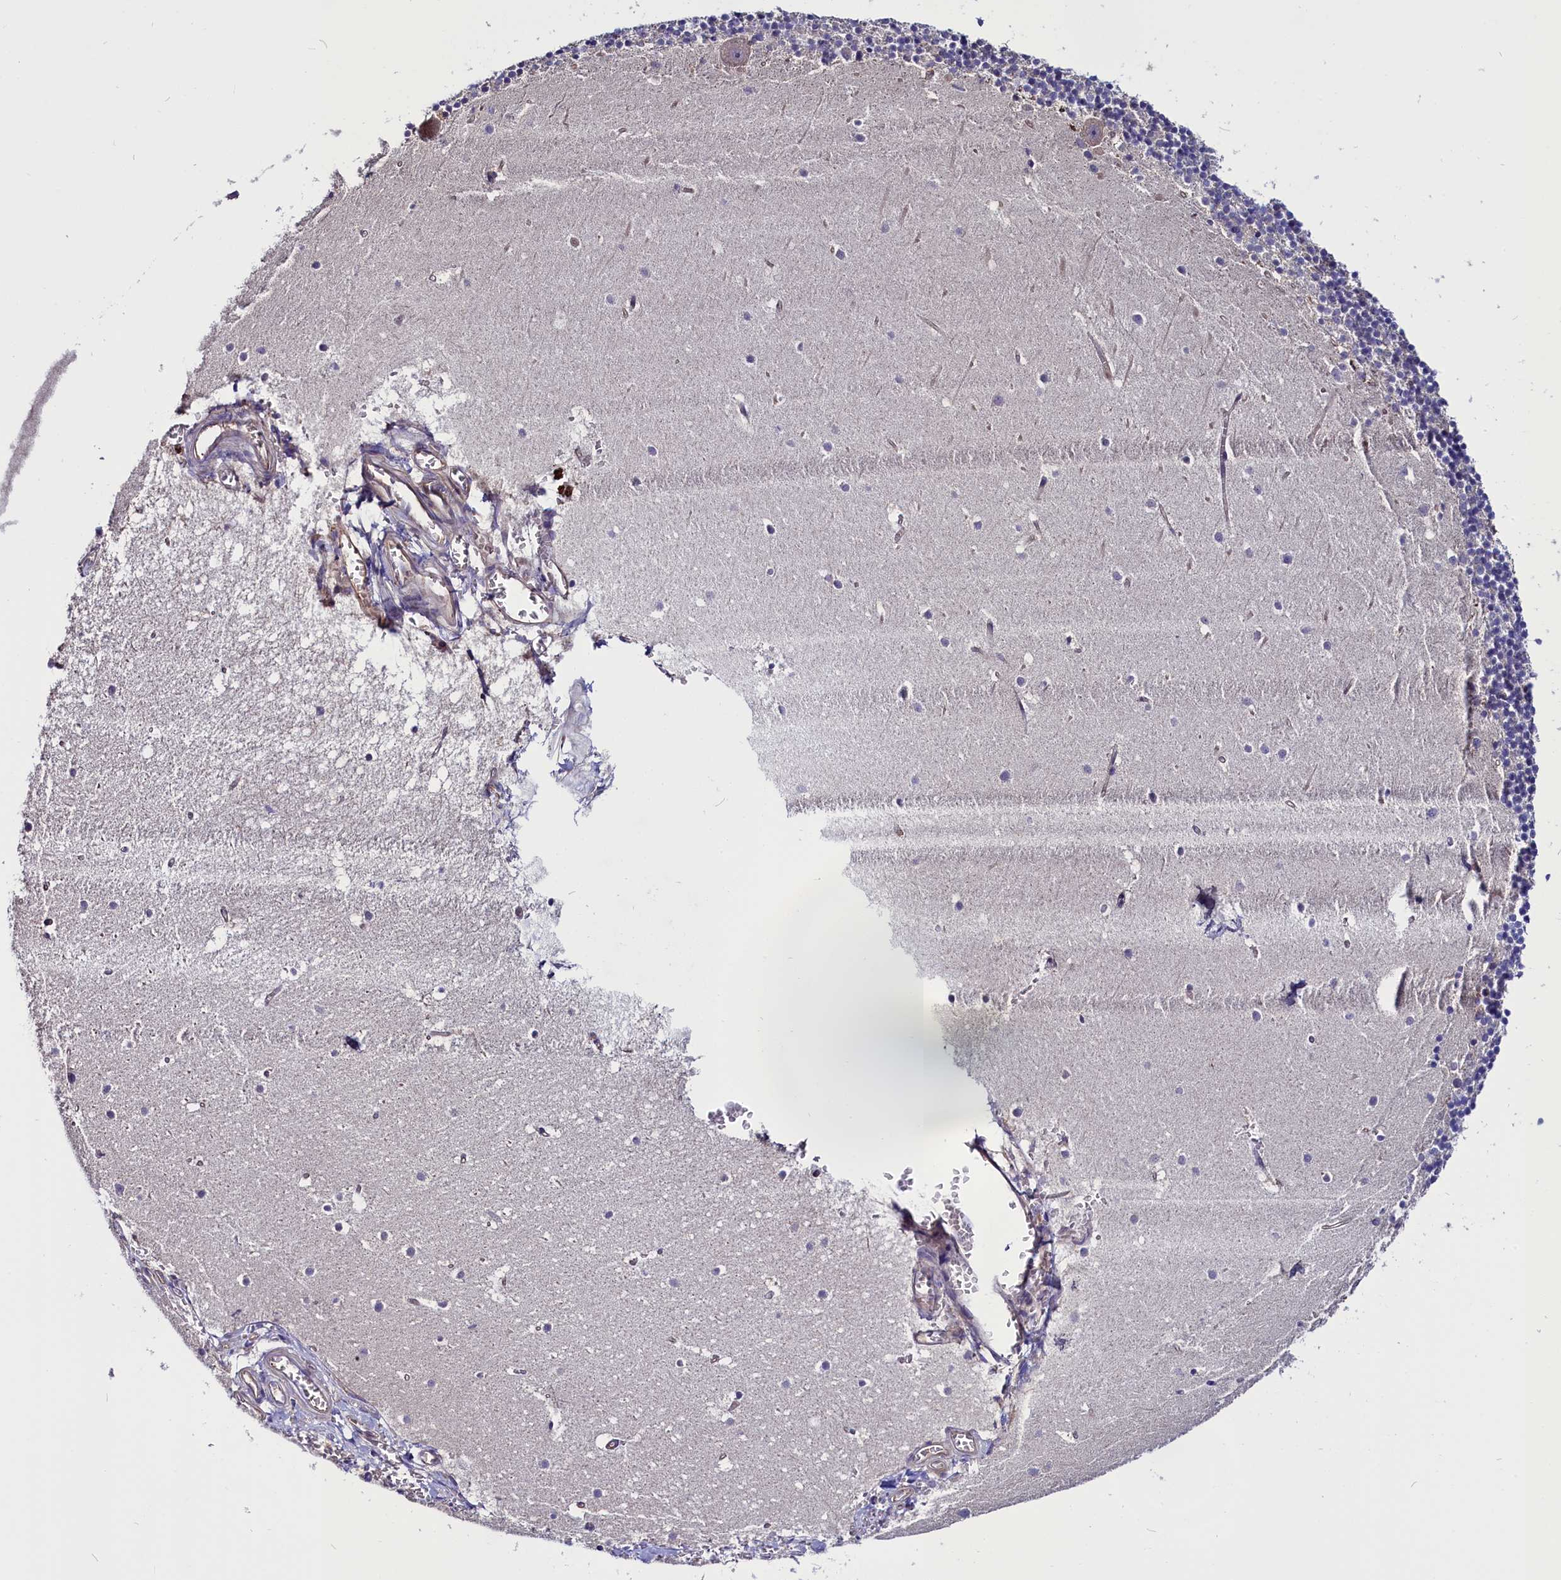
{"staining": {"intensity": "negative", "quantity": "none", "location": "none"}, "tissue": "cerebellum", "cell_type": "Cells in granular layer", "image_type": "normal", "snomed": [{"axis": "morphology", "description": "Normal tissue, NOS"}, {"axis": "topography", "description": "Cerebellum"}], "caption": "Photomicrograph shows no significant protein expression in cells in granular layer of unremarkable cerebellum.", "gene": "PDILT", "patient": {"sex": "male", "age": 54}}